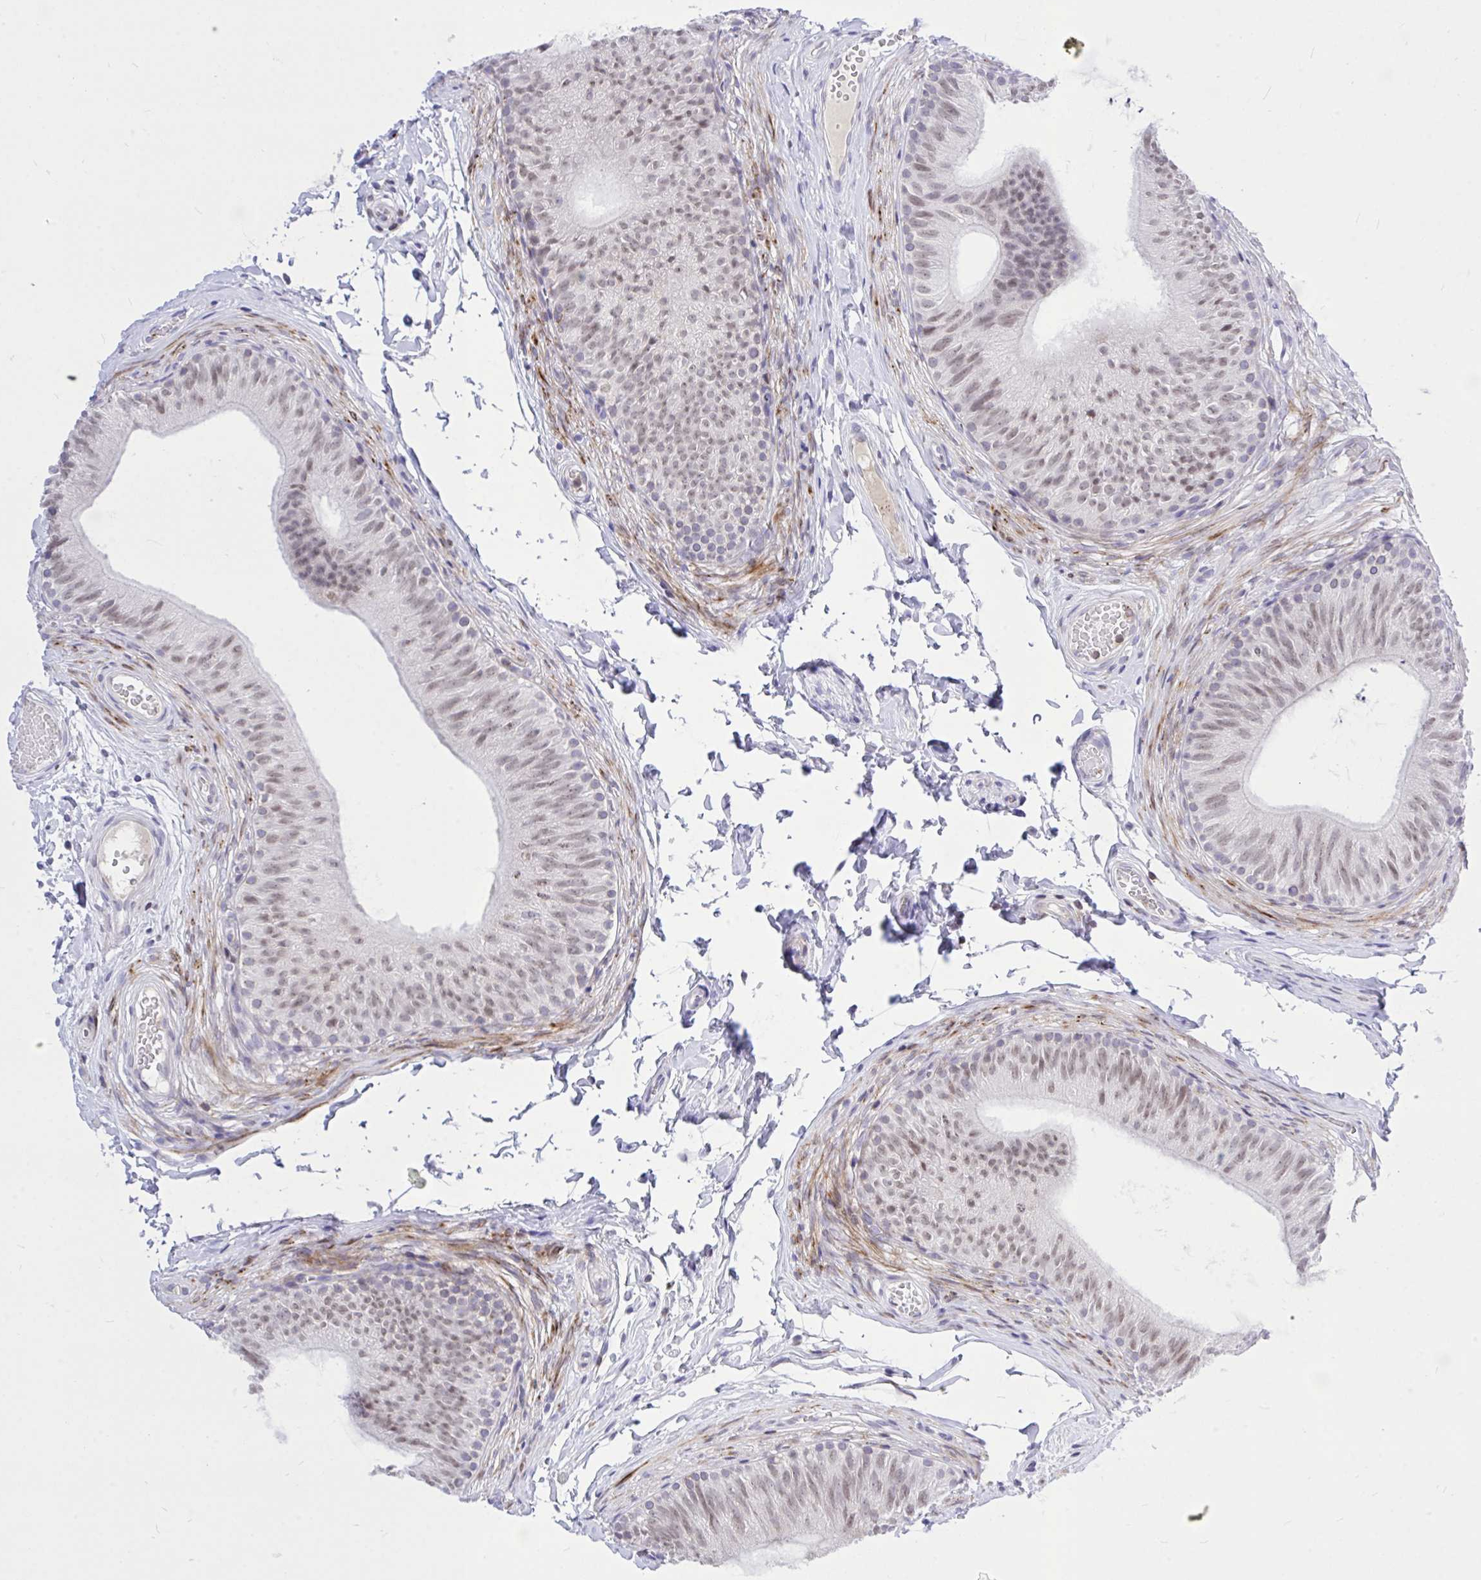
{"staining": {"intensity": "weak", "quantity": ">75%", "location": "nuclear"}, "tissue": "epididymis", "cell_type": "Glandular cells", "image_type": "normal", "snomed": [{"axis": "morphology", "description": "Normal tissue, NOS"}, {"axis": "topography", "description": "Epididymis, spermatic cord, NOS"}, {"axis": "topography", "description": "Epididymis"}, {"axis": "topography", "description": "Peripheral nerve tissue"}], "caption": "Weak nuclear expression for a protein is identified in about >75% of glandular cells of normal epididymis using immunohistochemistry.", "gene": "CXCL8", "patient": {"sex": "male", "age": 29}}